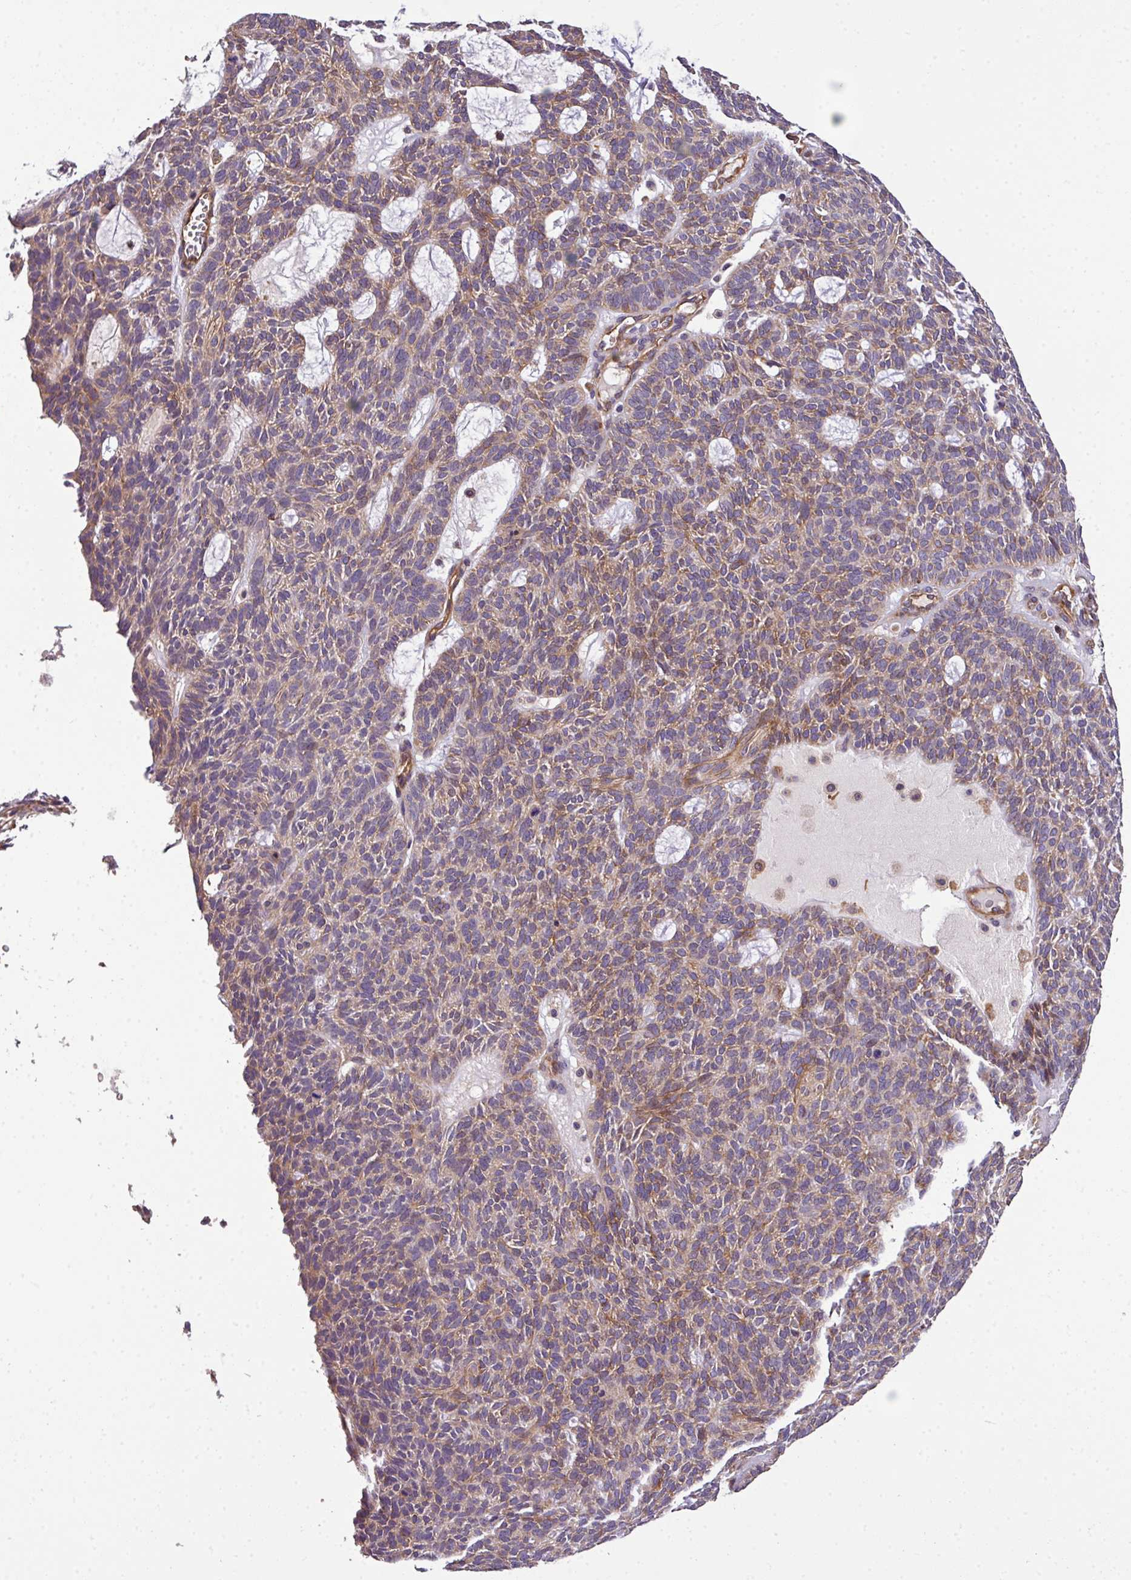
{"staining": {"intensity": "weak", "quantity": ">75%", "location": "cytoplasmic/membranous"}, "tissue": "skin cancer", "cell_type": "Tumor cells", "image_type": "cancer", "snomed": [{"axis": "morphology", "description": "Squamous cell carcinoma, NOS"}, {"axis": "topography", "description": "Skin"}], "caption": "Immunohistochemical staining of human squamous cell carcinoma (skin) reveals low levels of weak cytoplasmic/membranous expression in approximately >75% of tumor cells.", "gene": "CASS4", "patient": {"sex": "female", "age": 90}}